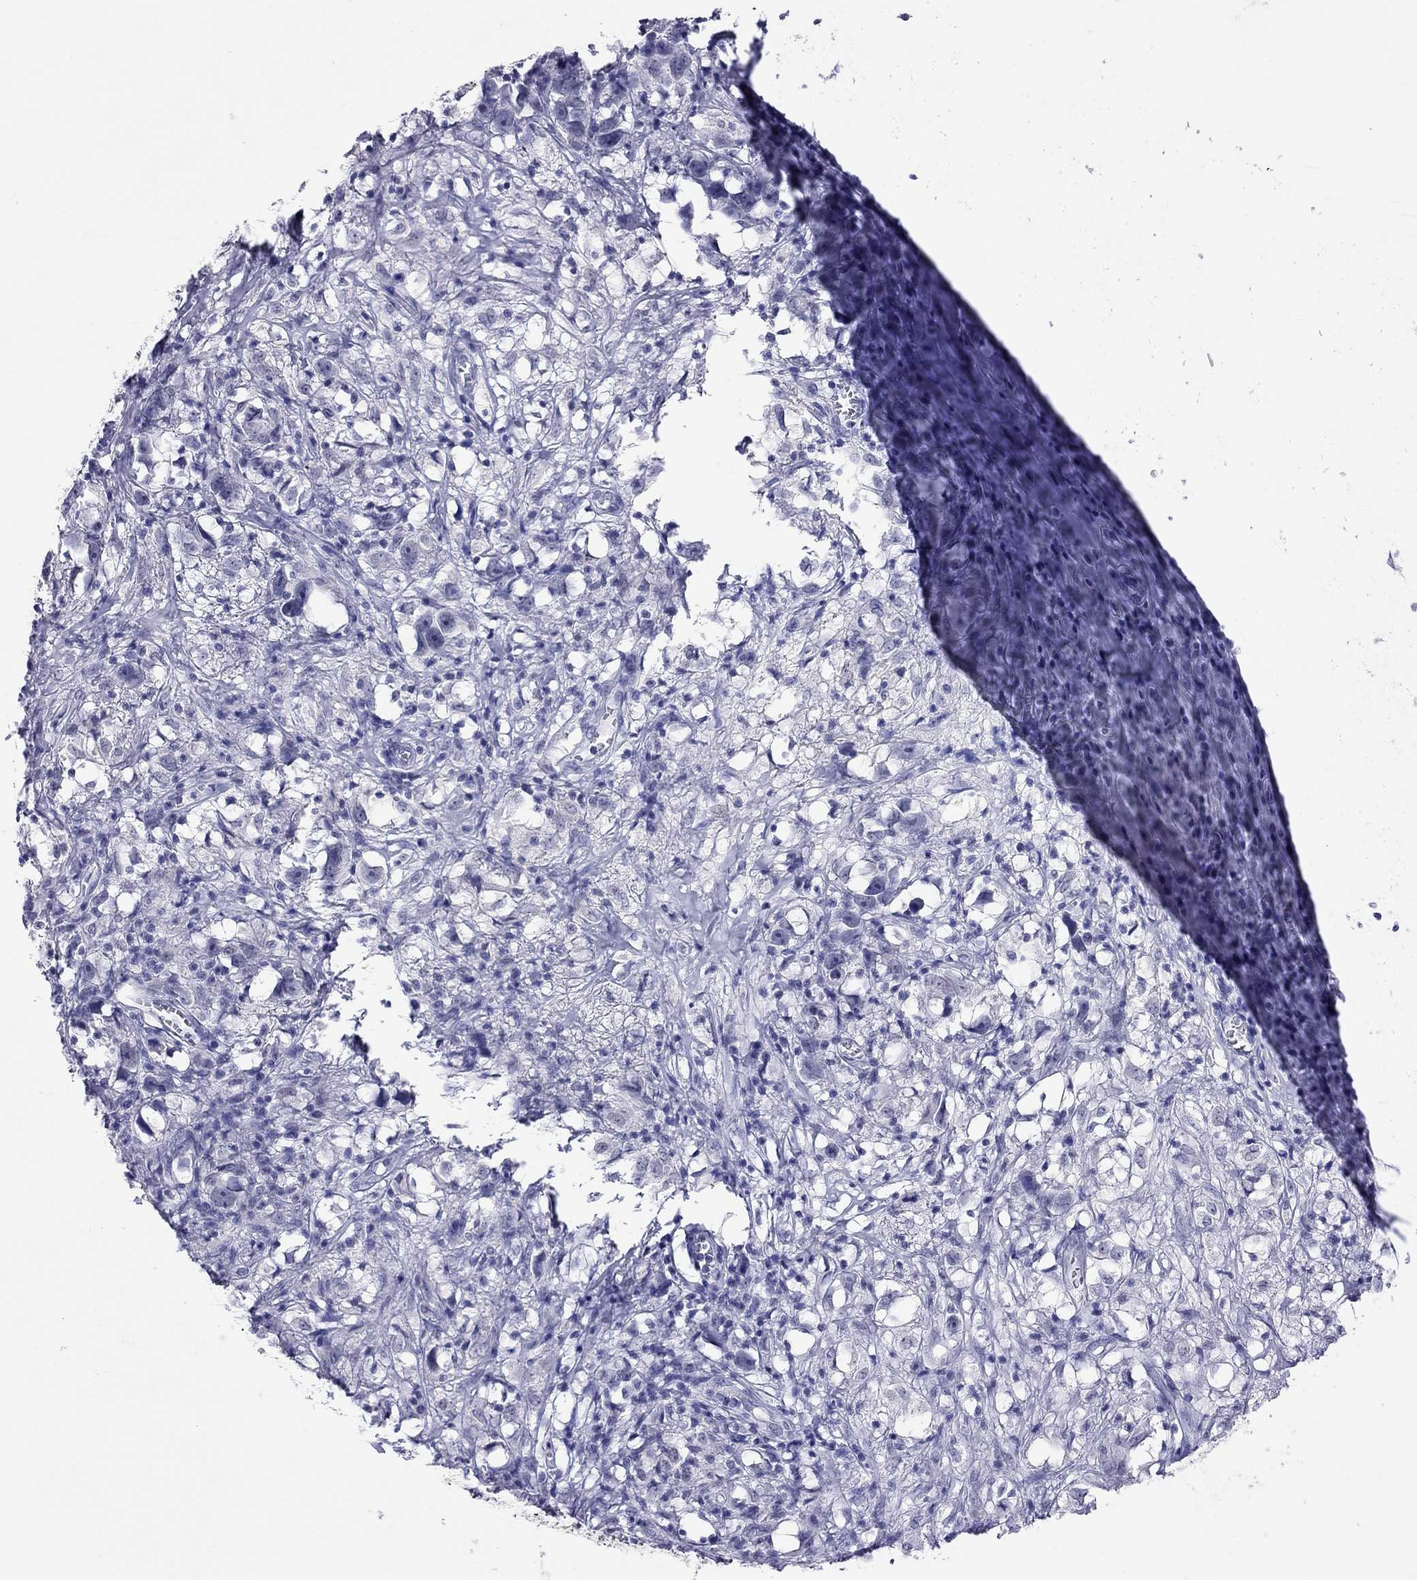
{"staining": {"intensity": "negative", "quantity": "none", "location": "none"}, "tissue": "testis cancer", "cell_type": "Tumor cells", "image_type": "cancer", "snomed": [{"axis": "morphology", "description": "Seminoma, NOS"}, {"axis": "topography", "description": "Testis"}], "caption": "An immunohistochemistry (IHC) histopathology image of testis cancer is shown. There is no staining in tumor cells of testis cancer. Brightfield microscopy of immunohistochemistry (IHC) stained with DAB (brown) and hematoxylin (blue), captured at high magnification.", "gene": "JHY", "patient": {"sex": "male", "age": 49}}